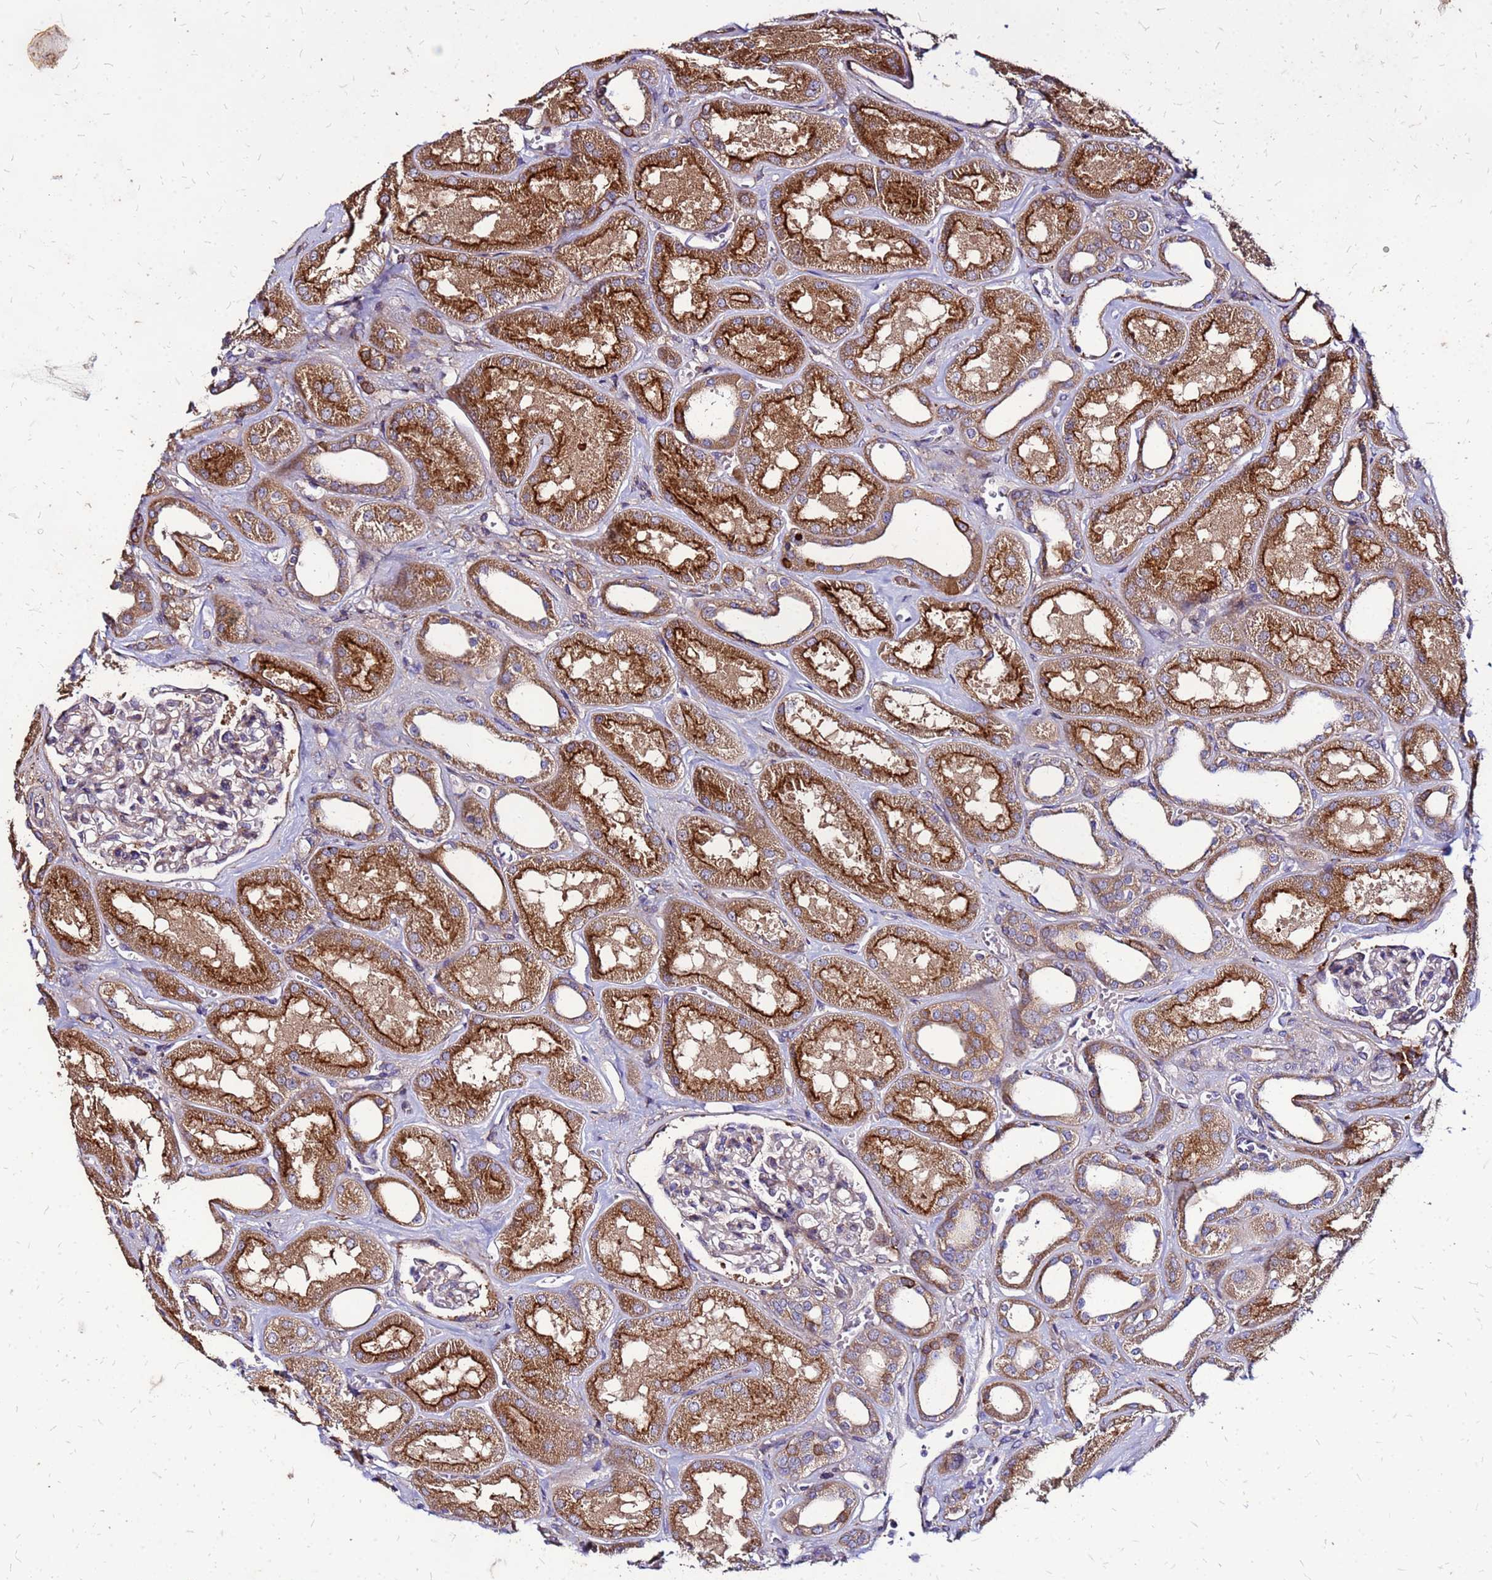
{"staining": {"intensity": "moderate", "quantity": "<25%", "location": "cytoplasmic/membranous"}, "tissue": "kidney", "cell_type": "Cells in glomeruli", "image_type": "normal", "snomed": [{"axis": "morphology", "description": "Normal tissue, NOS"}, {"axis": "morphology", "description": "Adenocarcinoma, NOS"}, {"axis": "topography", "description": "Kidney"}], "caption": "Protein staining reveals moderate cytoplasmic/membranous staining in approximately <25% of cells in glomeruli in unremarkable kidney. (DAB IHC, brown staining for protein, blue staining for nuclei).", "gene": "VMO1", "patient": {"sex": "female", "age": 68}}